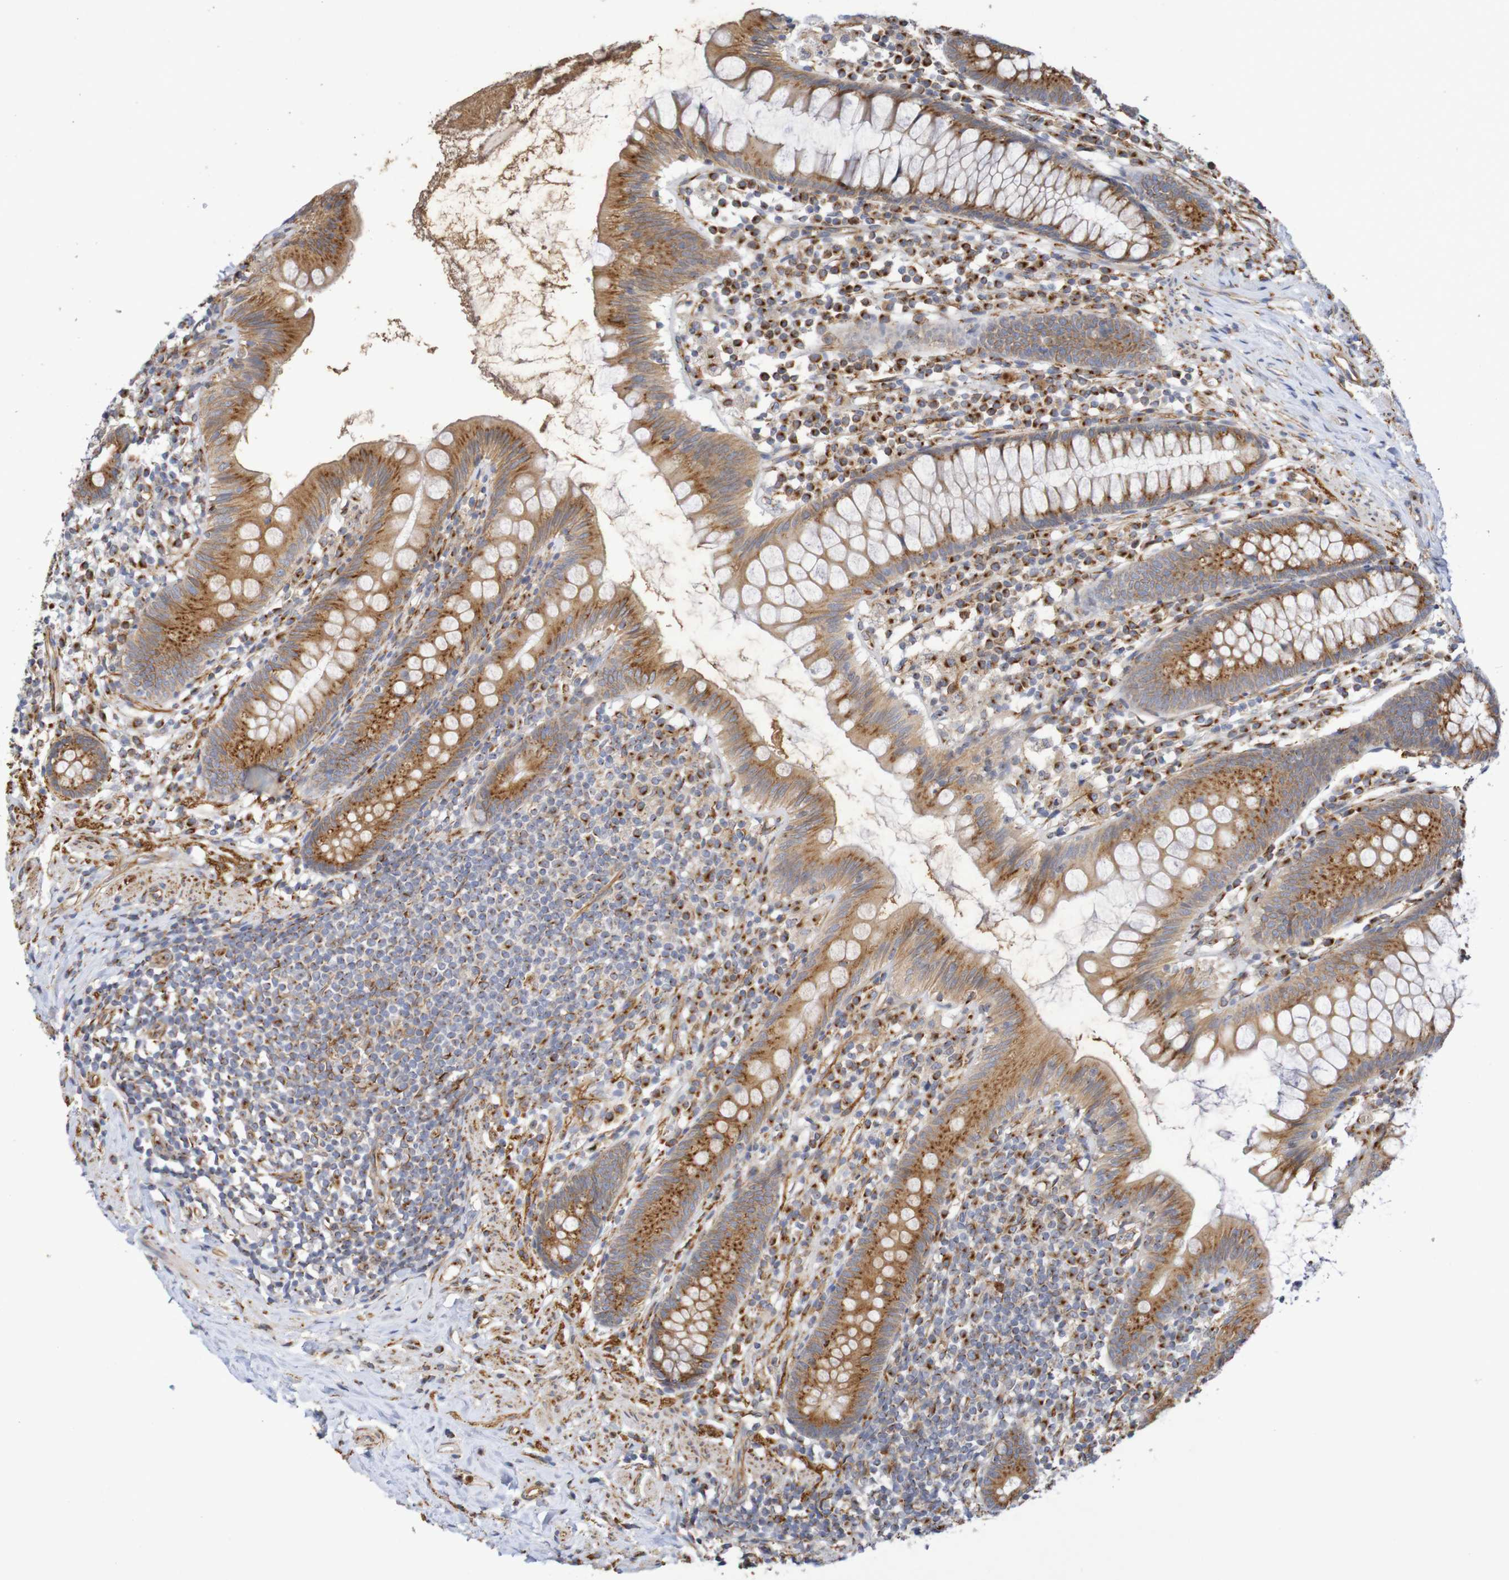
{"staining": {"intensity": "moderate", "quantity": ">75%", "location": "cytoplasmic/membranous"}, "tissue": "appendix", "cell_type": "Glandular cells", "image_type": "normal", "snomed": [{"axis": "morphology", "description": "Normal tissue, NOS"}, {"axis": "topography", "description": "Appendix"}], "caption": "The photomicrograph reveals a brown stain indicating the presence of a protein in the cytoplasmic/membranous of glandular cells in appendix.", "gene": "DCP2", "patient": {"sex": "male", "age": 52}}